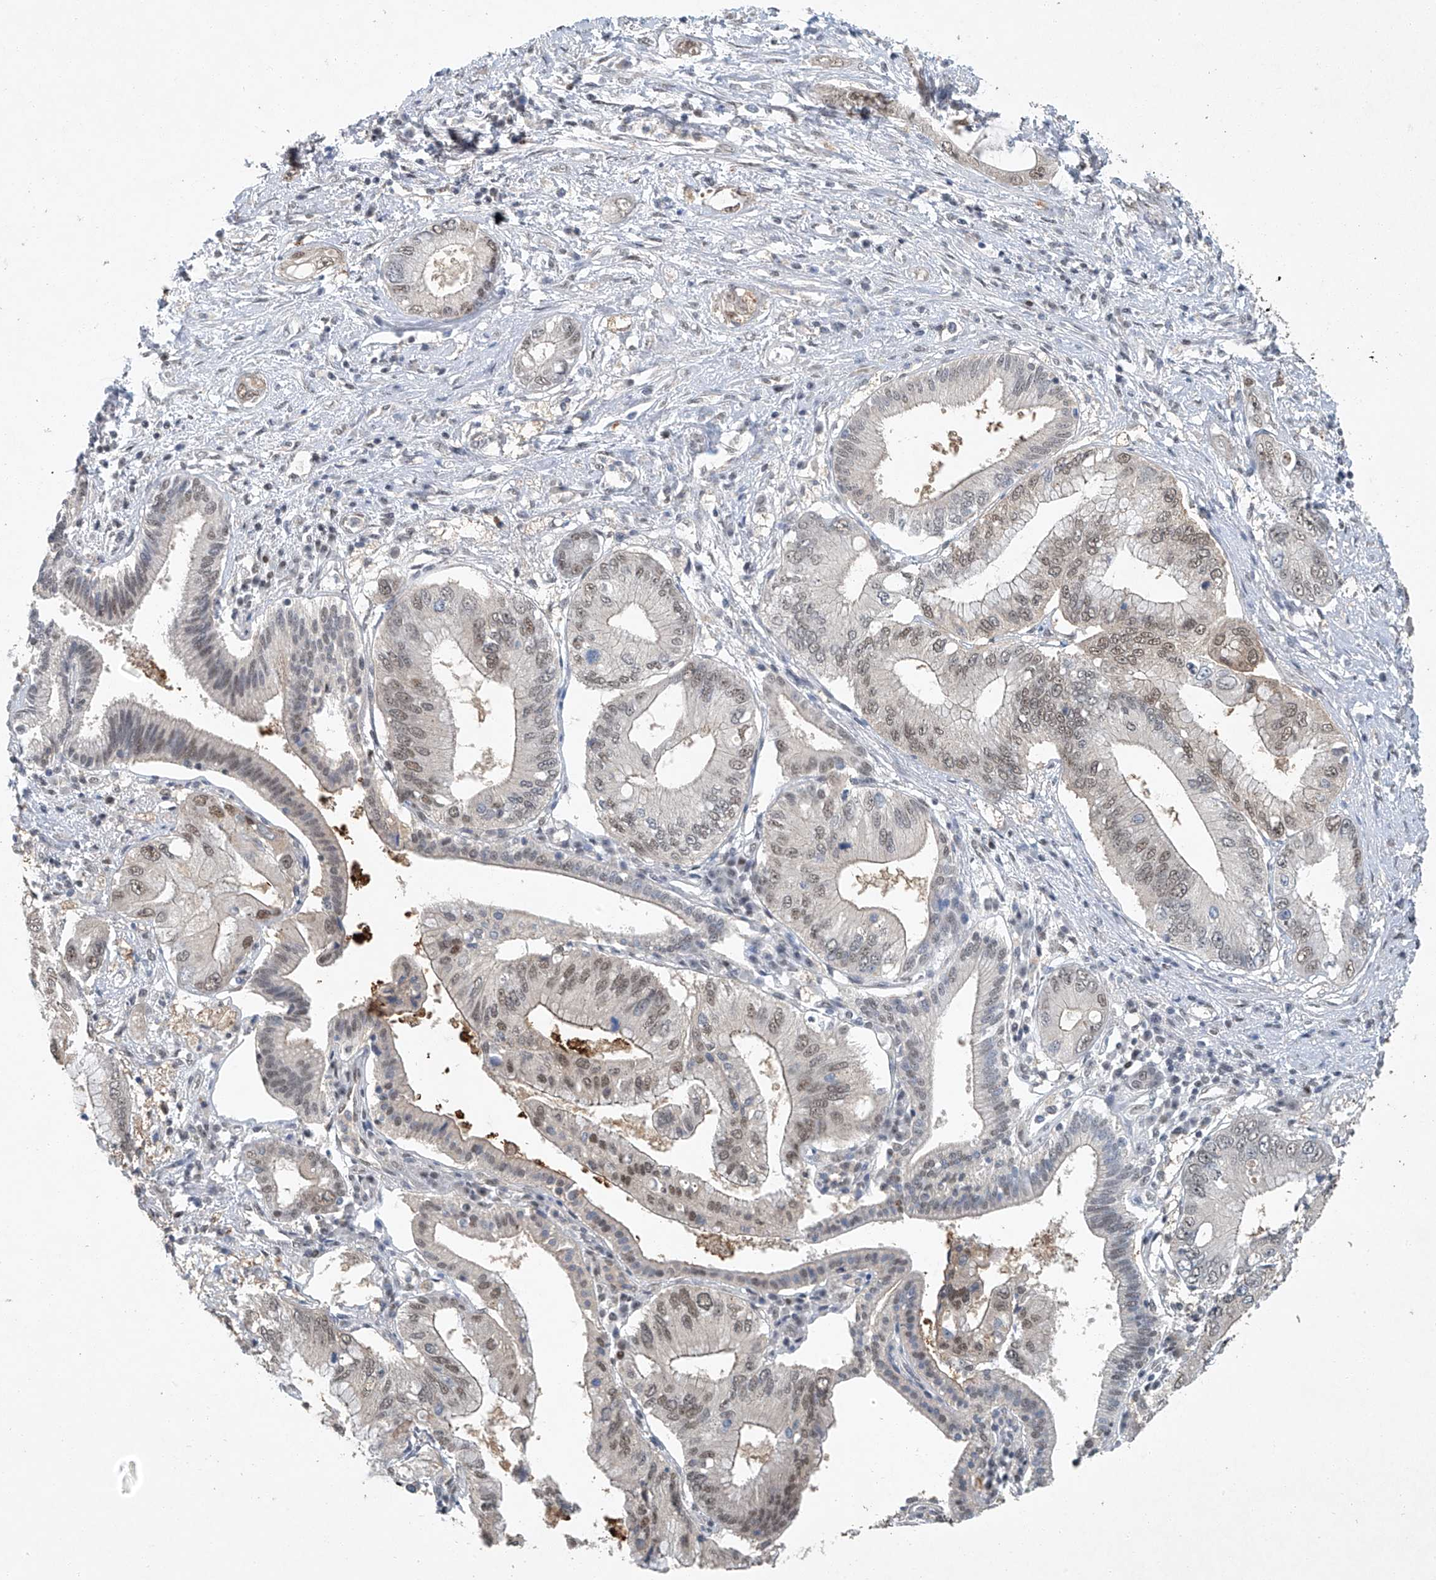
{"staining": {"intensity": "weak", "quantity": "25%-75%", "location": "nuclear"}, "tissue": "pancreatic cancer", "cell_type": "Tumor cells", "image_type": "cancer", "snomed": [{"axis": "morphology", "description": "Inflammation, NOS"}, {"axis": "morphology", "description": "Adenocarcinoma, NOS"}, {"axis": "topography", "description": "Pancreas"}], "caption": "This photomicrograph displays immunohistochemistry staining of pancreatic cancer, with low weak nuclear positivity in approximately 25%-75% of tumor cells.", "gene": "TAF8", "patient": {"sex": "female", "age": 56}}